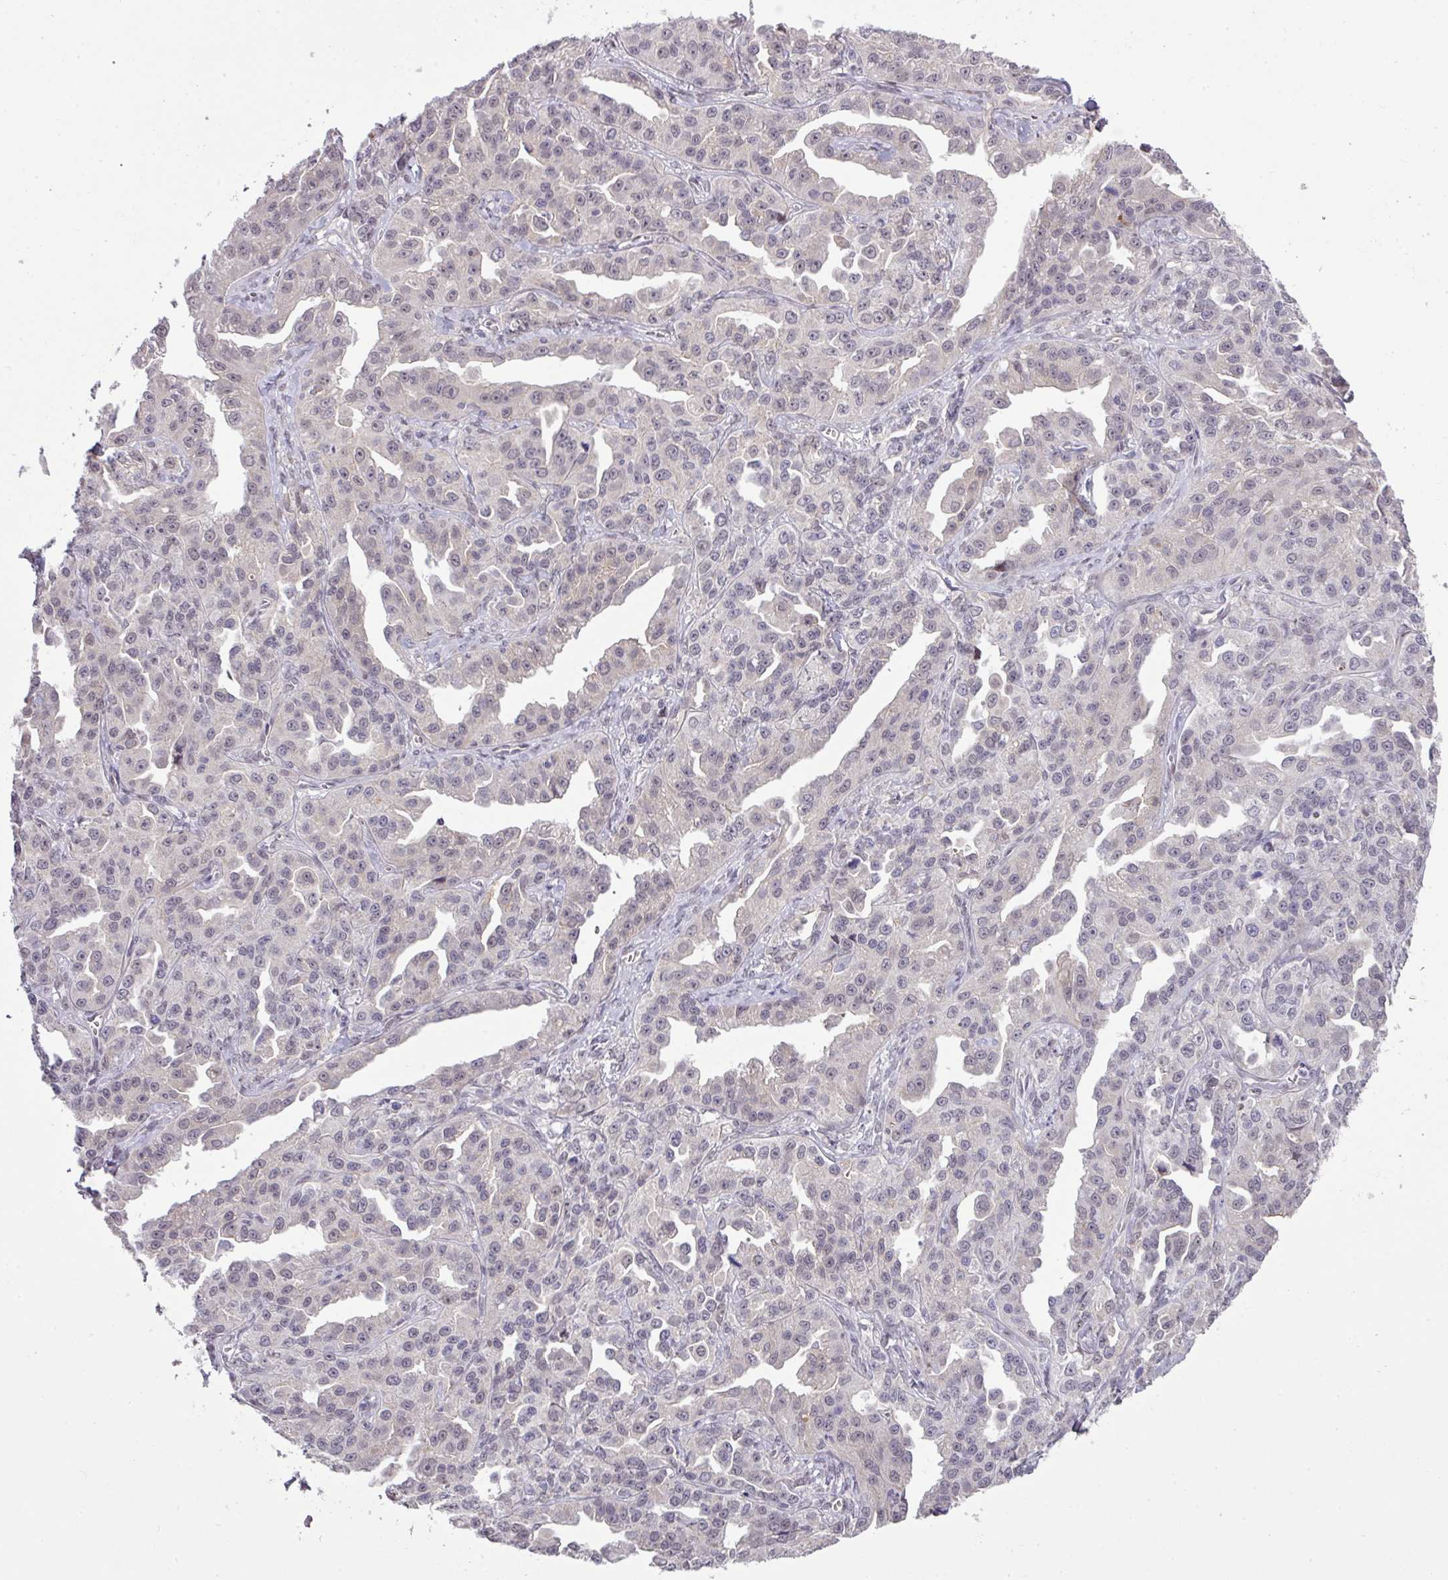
{"staining": {"intensity": "weak", "quantity": ">75%", "location": "nuclear"}, "tissue": "ovarian cancer", "cell_type": "Tumor cells", "image_type": "cancer", "snomed": [{"axis": "morphology", "description": "Cystadenocarcinoma, serous, NOS"}, {"axis": "topography", "description": "Ovary"}], "caption": "Ovarian cancer stained for a protein exhibits weak nuclear positivity in tumor cells.", "gene": "ANKRD13B", "patient": {"sex": "female", "age": 75}}